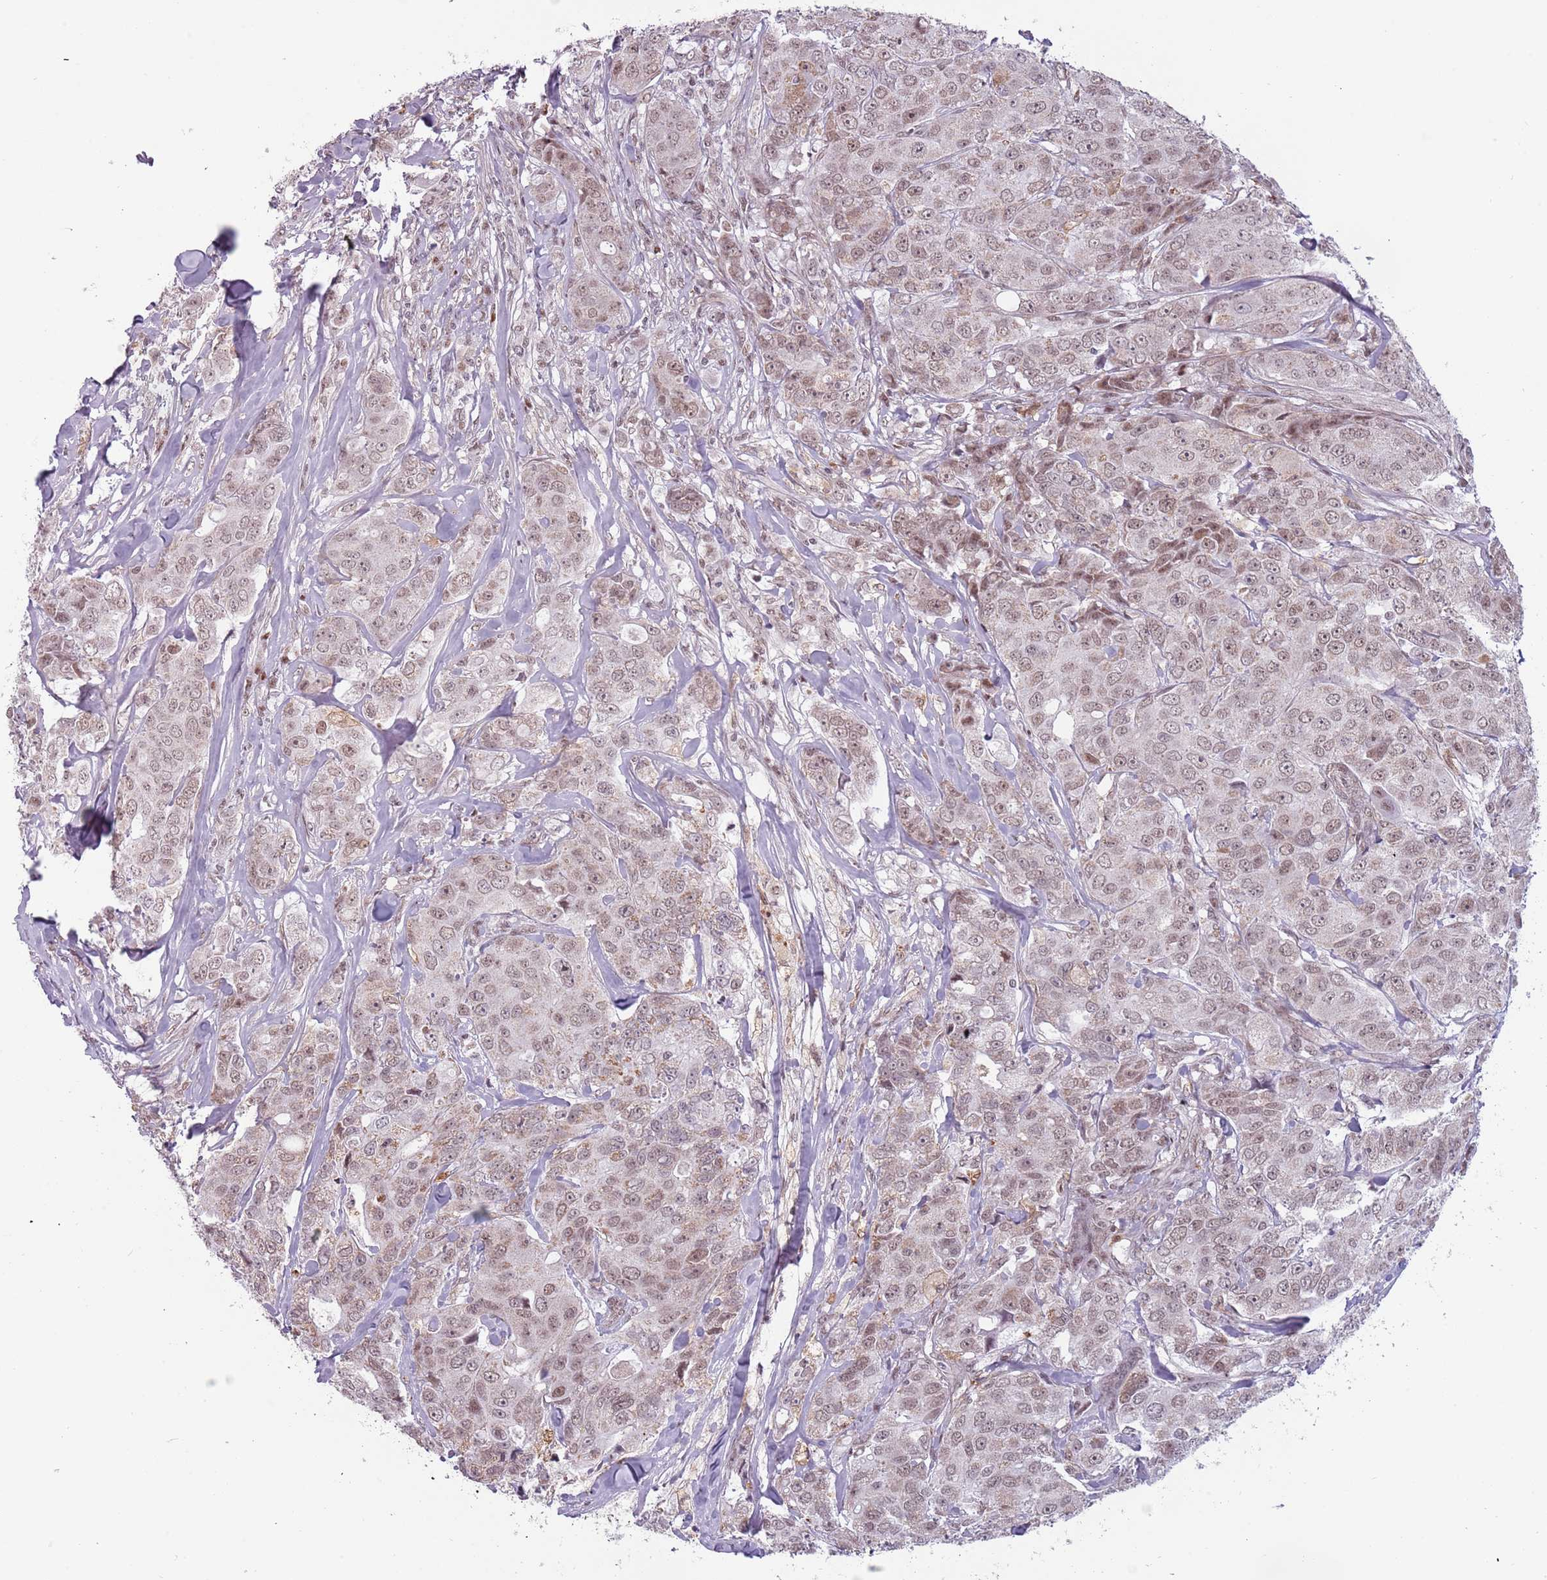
{"staining": {"intensity": "weak", "quantity": ">75%", "location": "nuclear"}, "tissue": "breast cancer", "cell_type": "Tumor cells", "image_type": "cancer", "snomed": [{"axis": "morphology", "description": "Duct carcinoma"}, {"axis": "topography", "description": "Breast"}], "caption": "Protein staining shows weak nuclear staining in approximately >75% of tumor cells in infiltrating ductal carcinoma (breast). (DAB IHC with brightfield microscopy, high magnification).", "gene": "REXO4", "patient": {"sex": "female", "age": 43}}